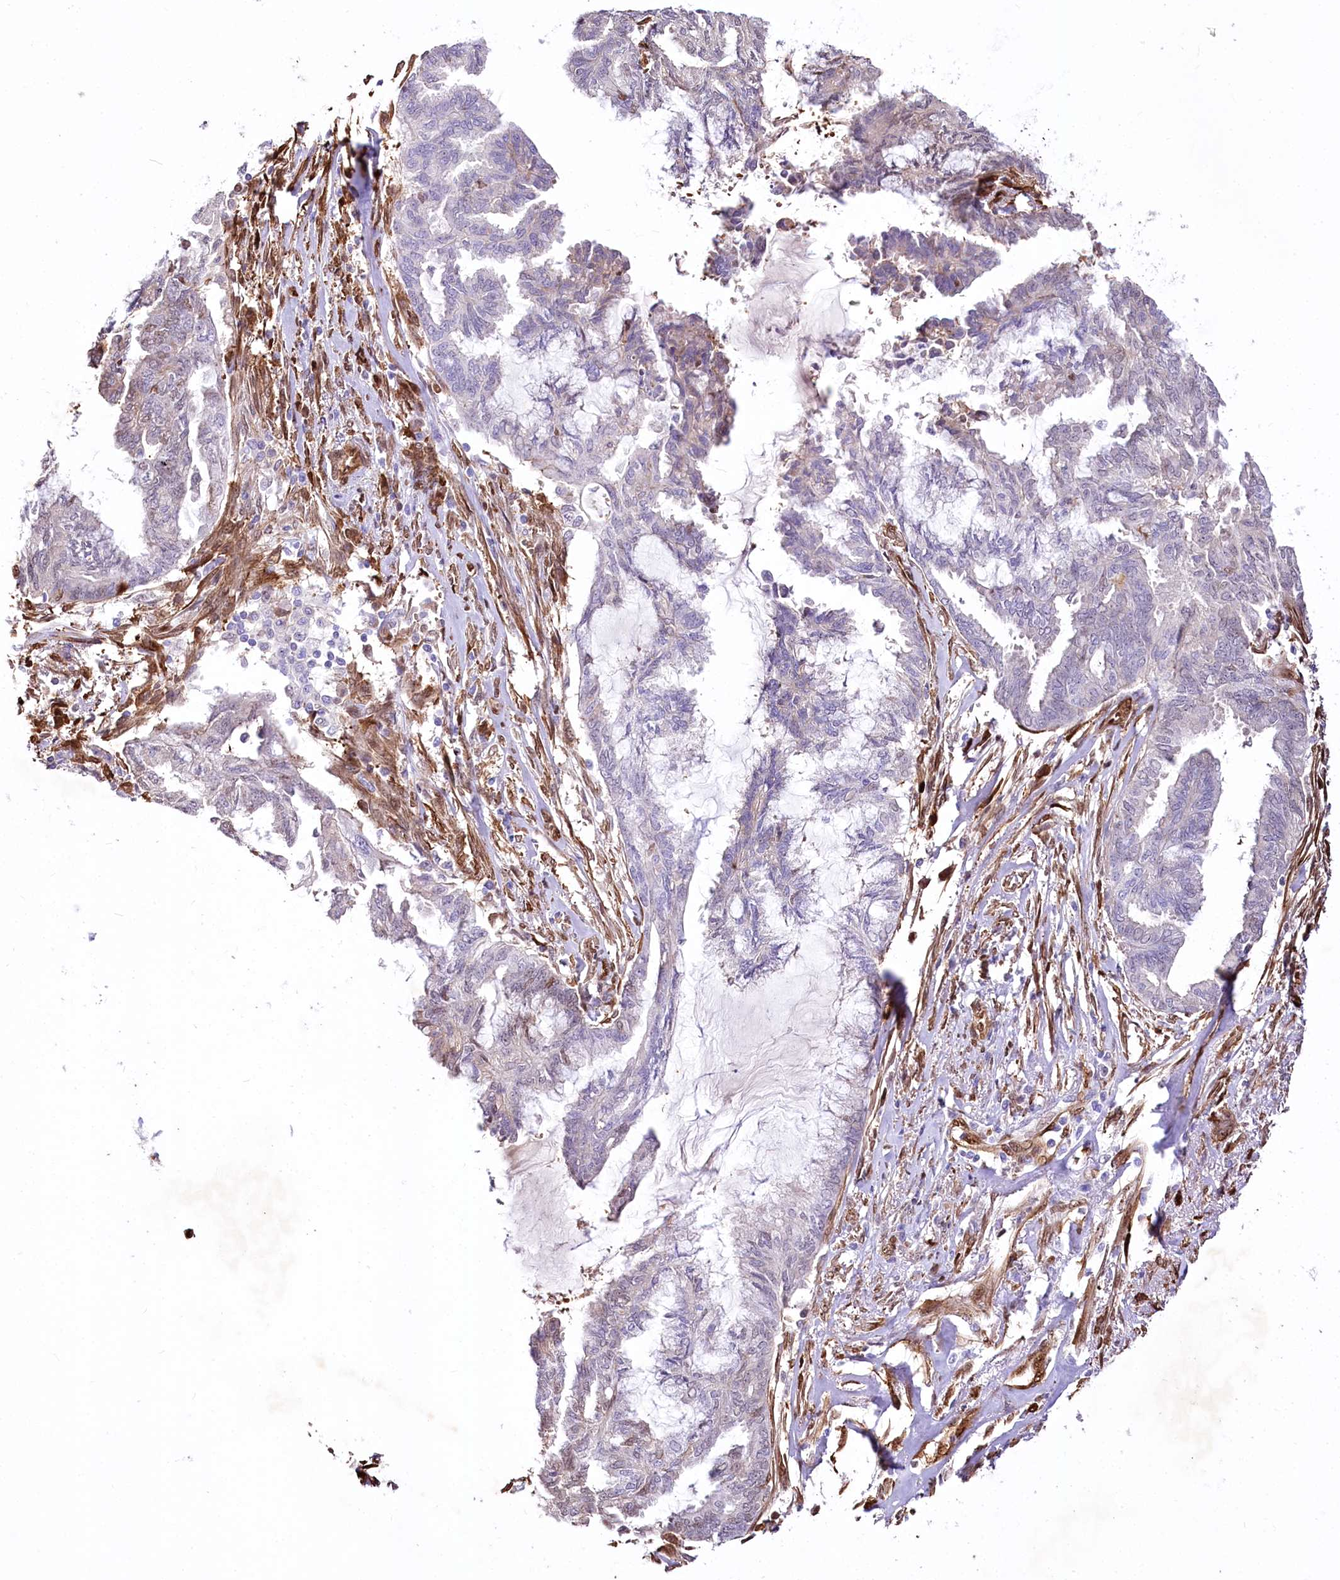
{"staining": {"intensity": "weak", "quantity": "<25%", "location": "nuclear"}, "tissue": "endometrial cancer", "cell_type": "Tumor cells", "image_type": "cancer", "snomed": [{"axis": "morphology", "description": "Adenocarcinoma, NOS"}, {"axis": "topography", "description": "Endometrium"}], "caption": "Tumor cells show no significant positivity in endometrial adenocarcinoma.", "gene": "PTMS", "patient": {"sex": "female", "age": 86}}